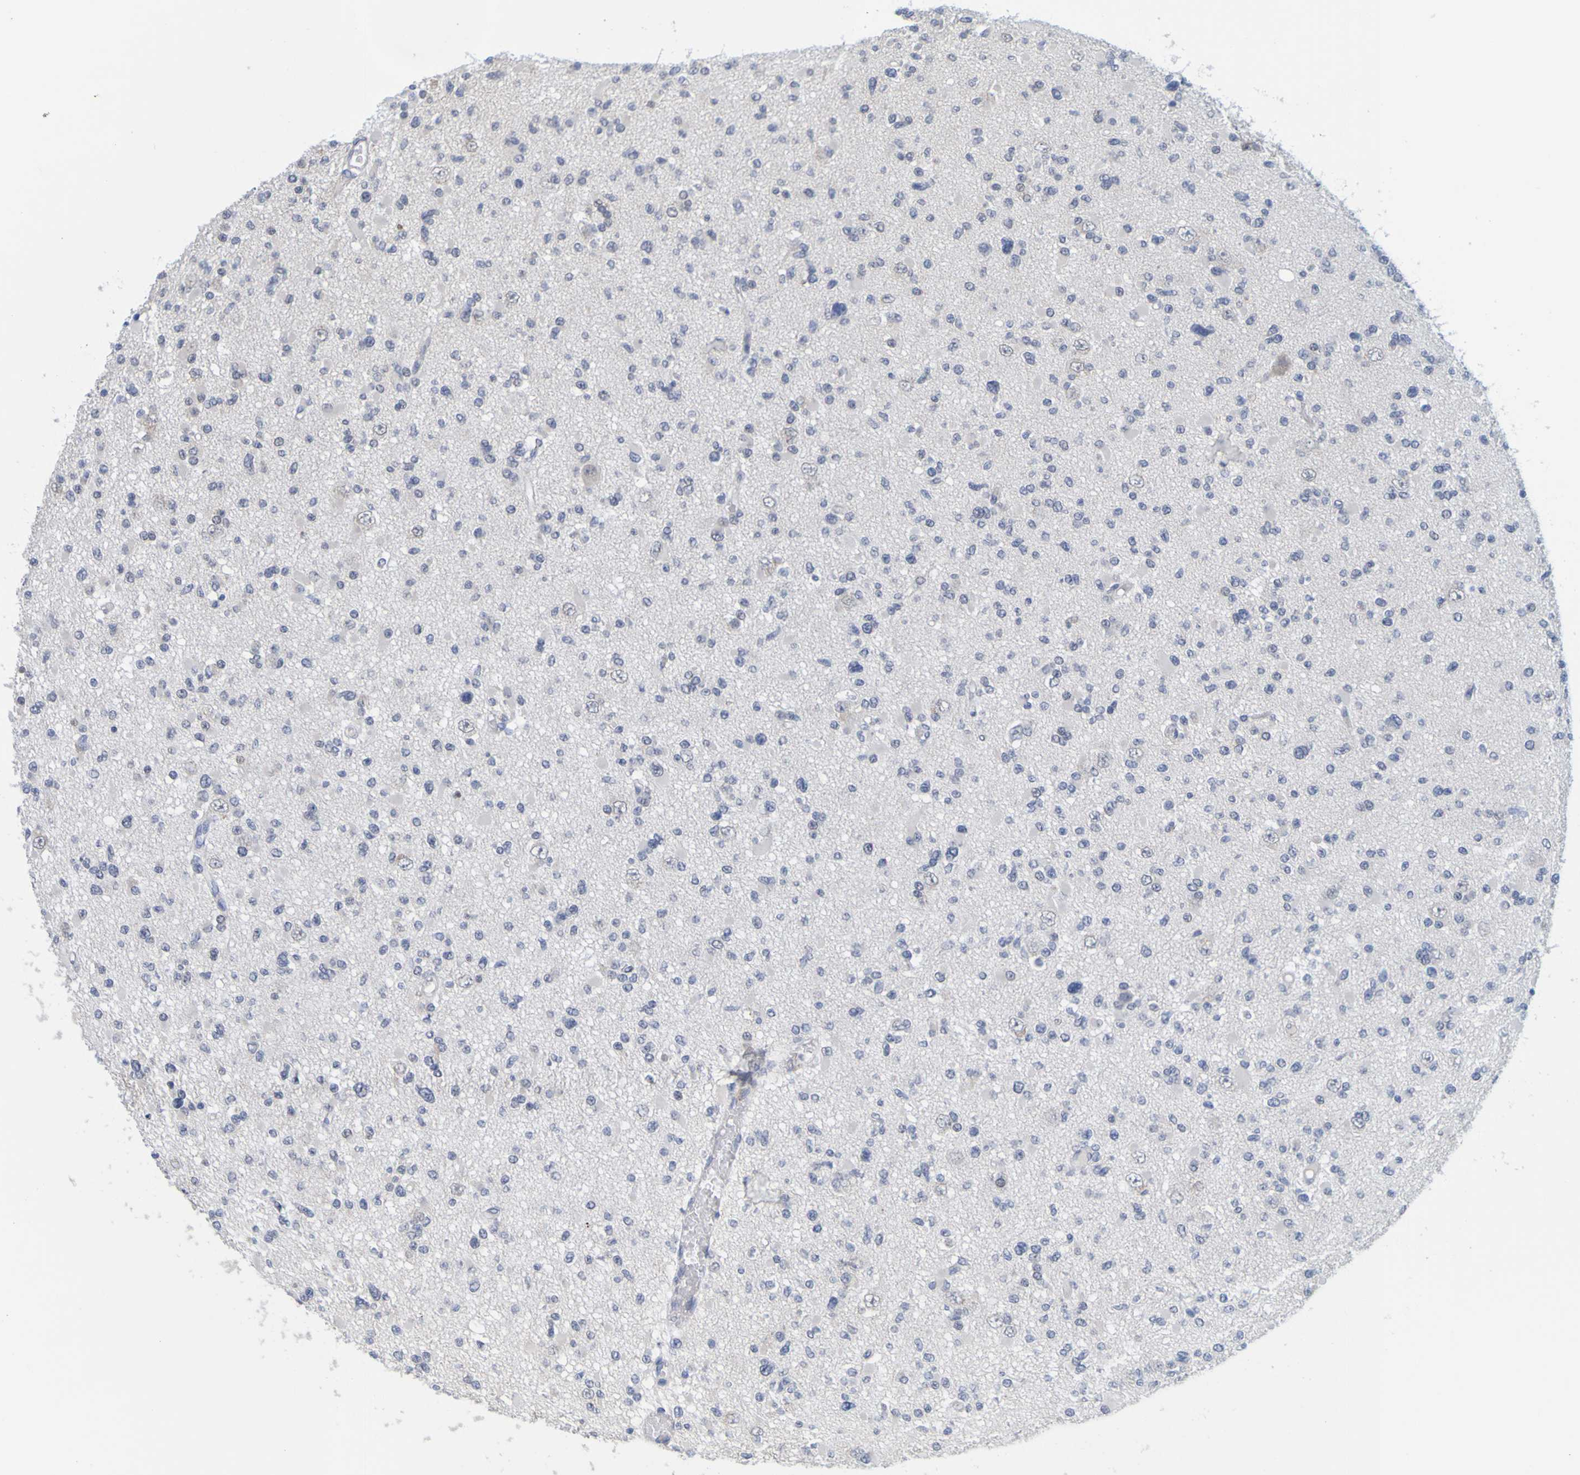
{"staining": {"intensity": "negative", "quantity": "none", "location": "none"}, "tissue": "glioma", "cell_type": "Tumor cells", "image_type": "cancer", "snomed": [{"axis": "morphology", "description": "Glioma, malignant, Low grade"}, {"axis": "topography", "description": "Brain"}], "caption": "High power microscopy histopathology image of an IHC histopathology image of glioma, revealing no significant positivity in tumor cells.", "gene": "ENDOU", "patient": {"sex": "female", "age": 22}}